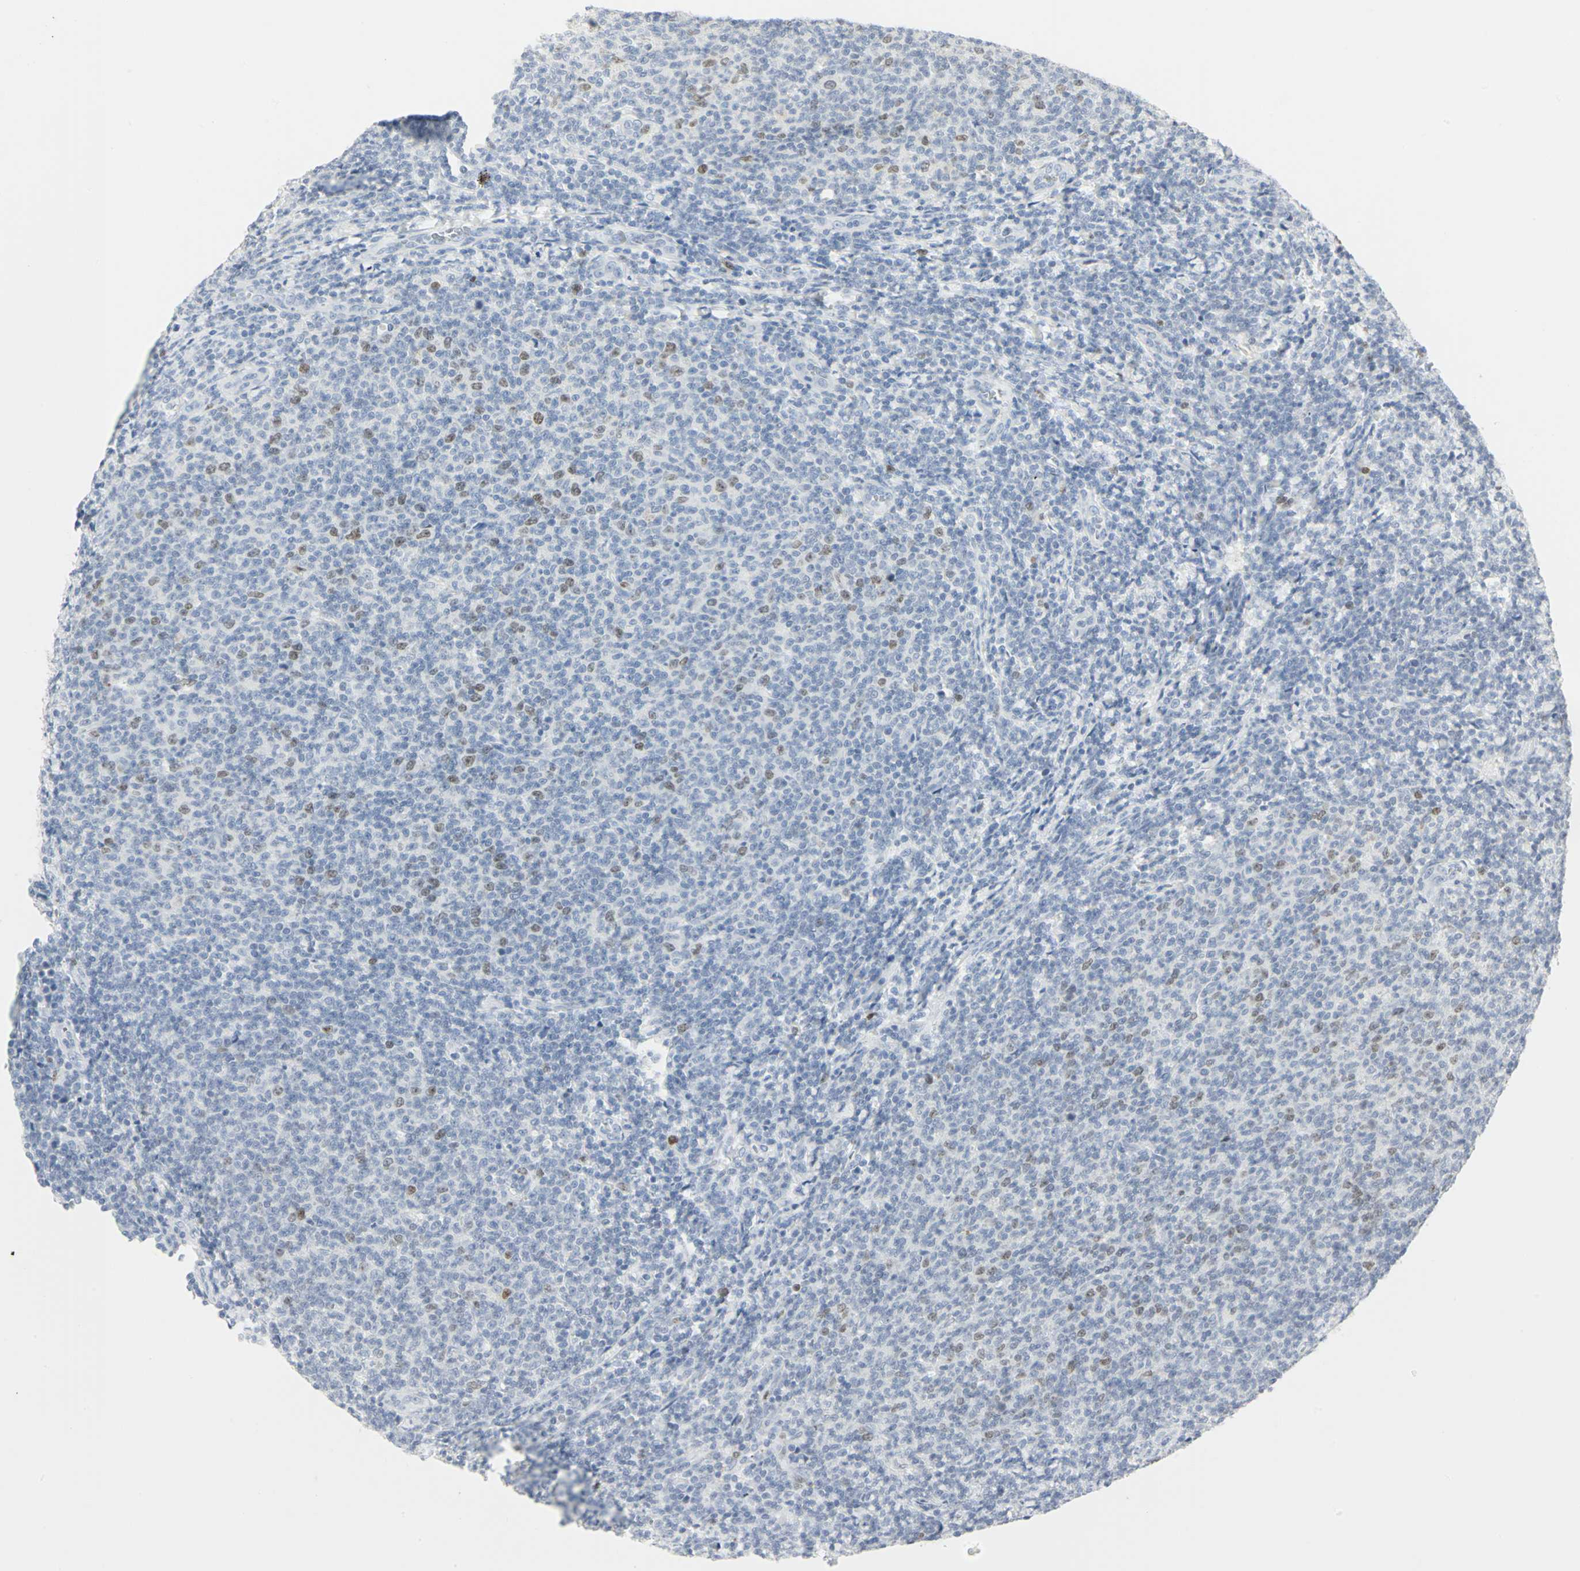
{"staining": {"intensity": "moderate", "quantity": "<25%", "location": "nuclear"}, "tissue": "lymphoma", "cell_type": "Tumor cells", "image_type": "cancer", "snomed": [{"axis": "morphology", "description": "Malignant lymphoma, non-Hodgkin's type, Low grade"}, {"axis": "topography", "description": "Lymph node"}], "caption": "Tumor cells exhibit moderate nuclear staining in about <25% of cells in malignant lymphoma, non-Hodgkin's type (low-grade).", "gene": "HELLS", "patient": {"sex": "male", "age": 66}}